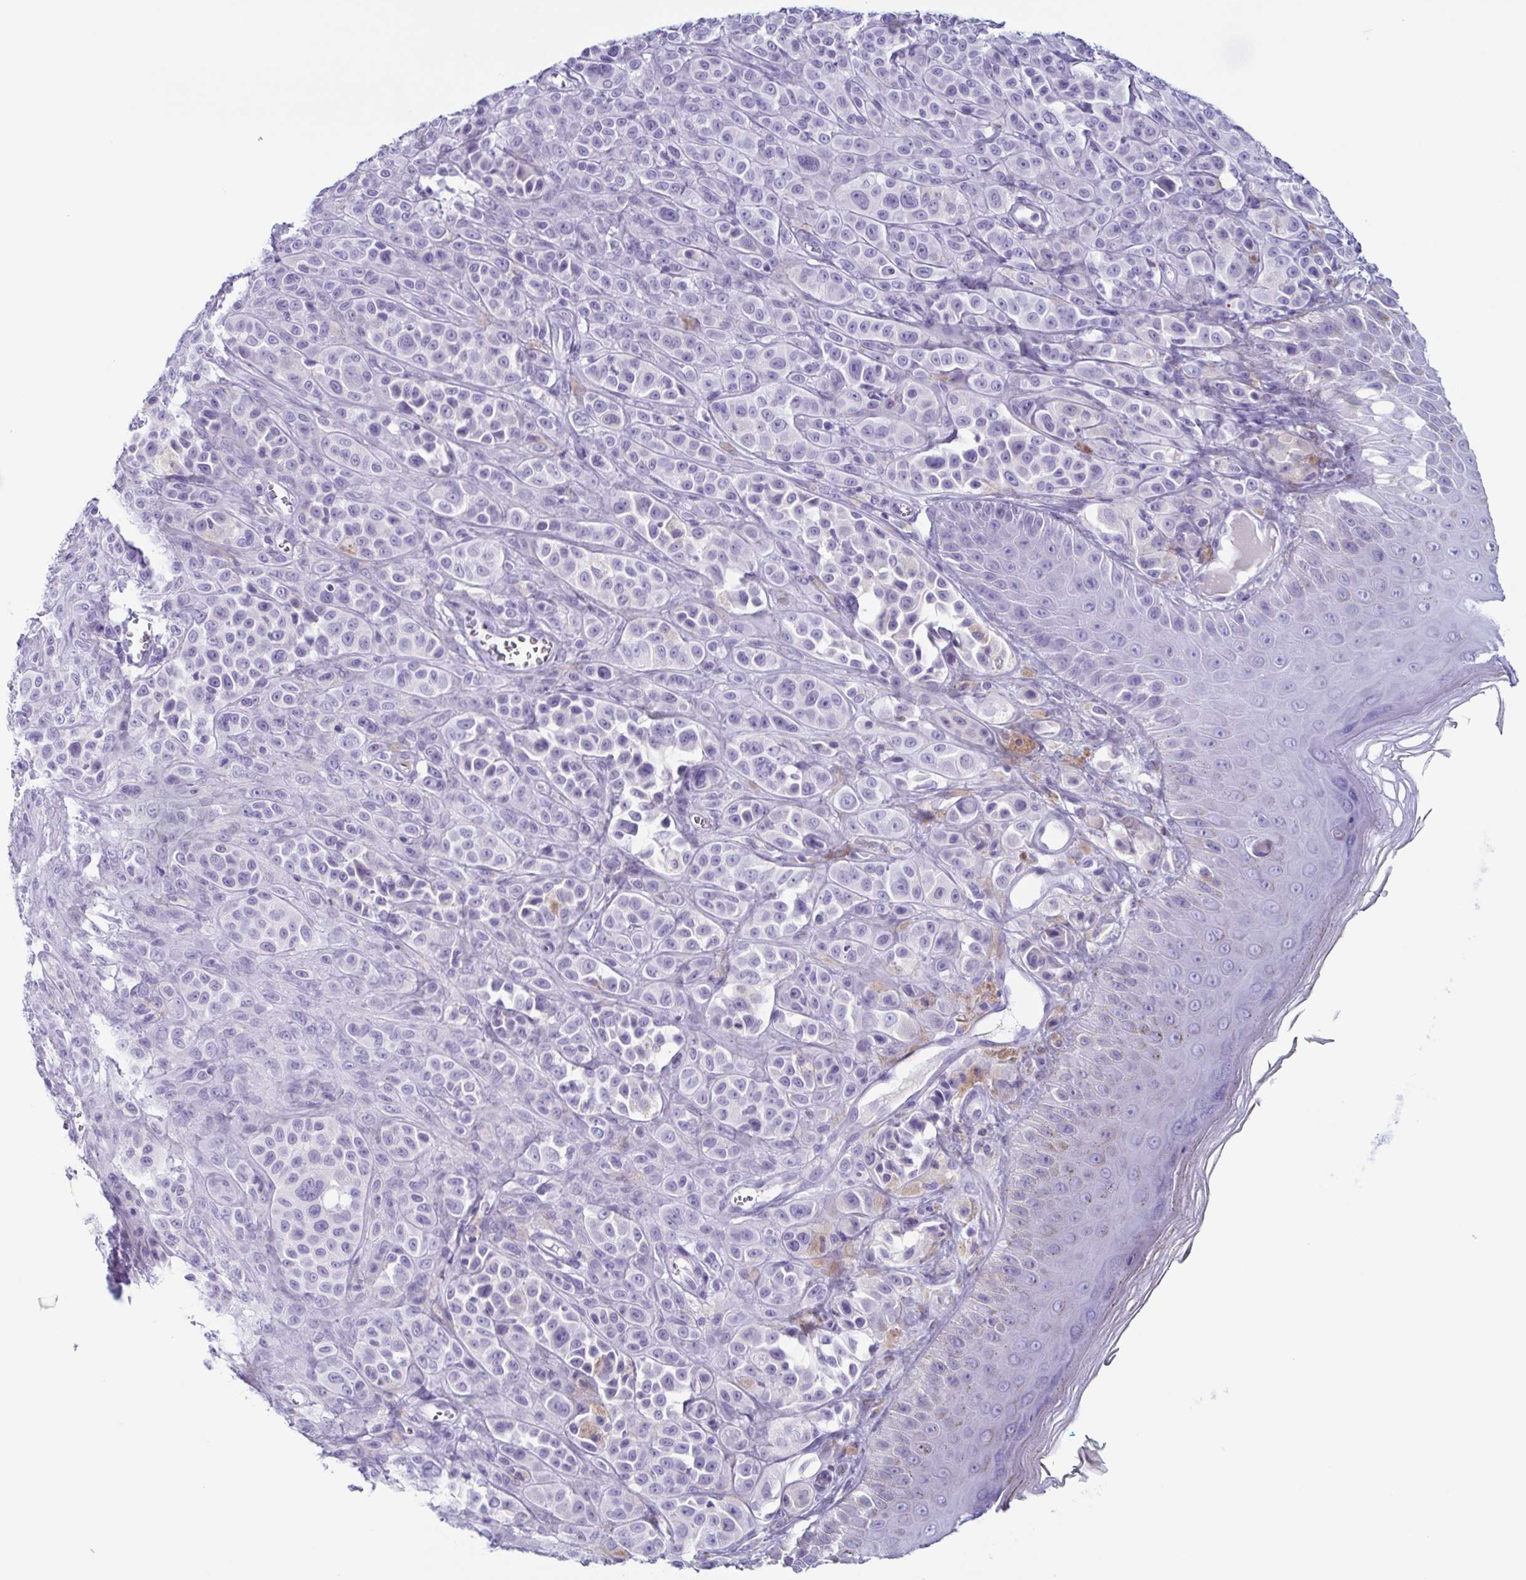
{"staining": {"intensity": "negative", "quantity": "none", "location": "none"}, "tissue": "melanoma", "cell_type": "Tumor cells", "image_type": "cancer", "snomed": [{"axis": "morphology", "description": "Malignant melanoma, NOS"}, {"axis": "topography", "description": "Skin"}], "caption": "This is a histopathology image of immunohistochemistry staining of malignant melanoma, which shows no staining in tumor cells.", "gene": "ENKUR", "patient": {"sex": "male", "age": 67}}